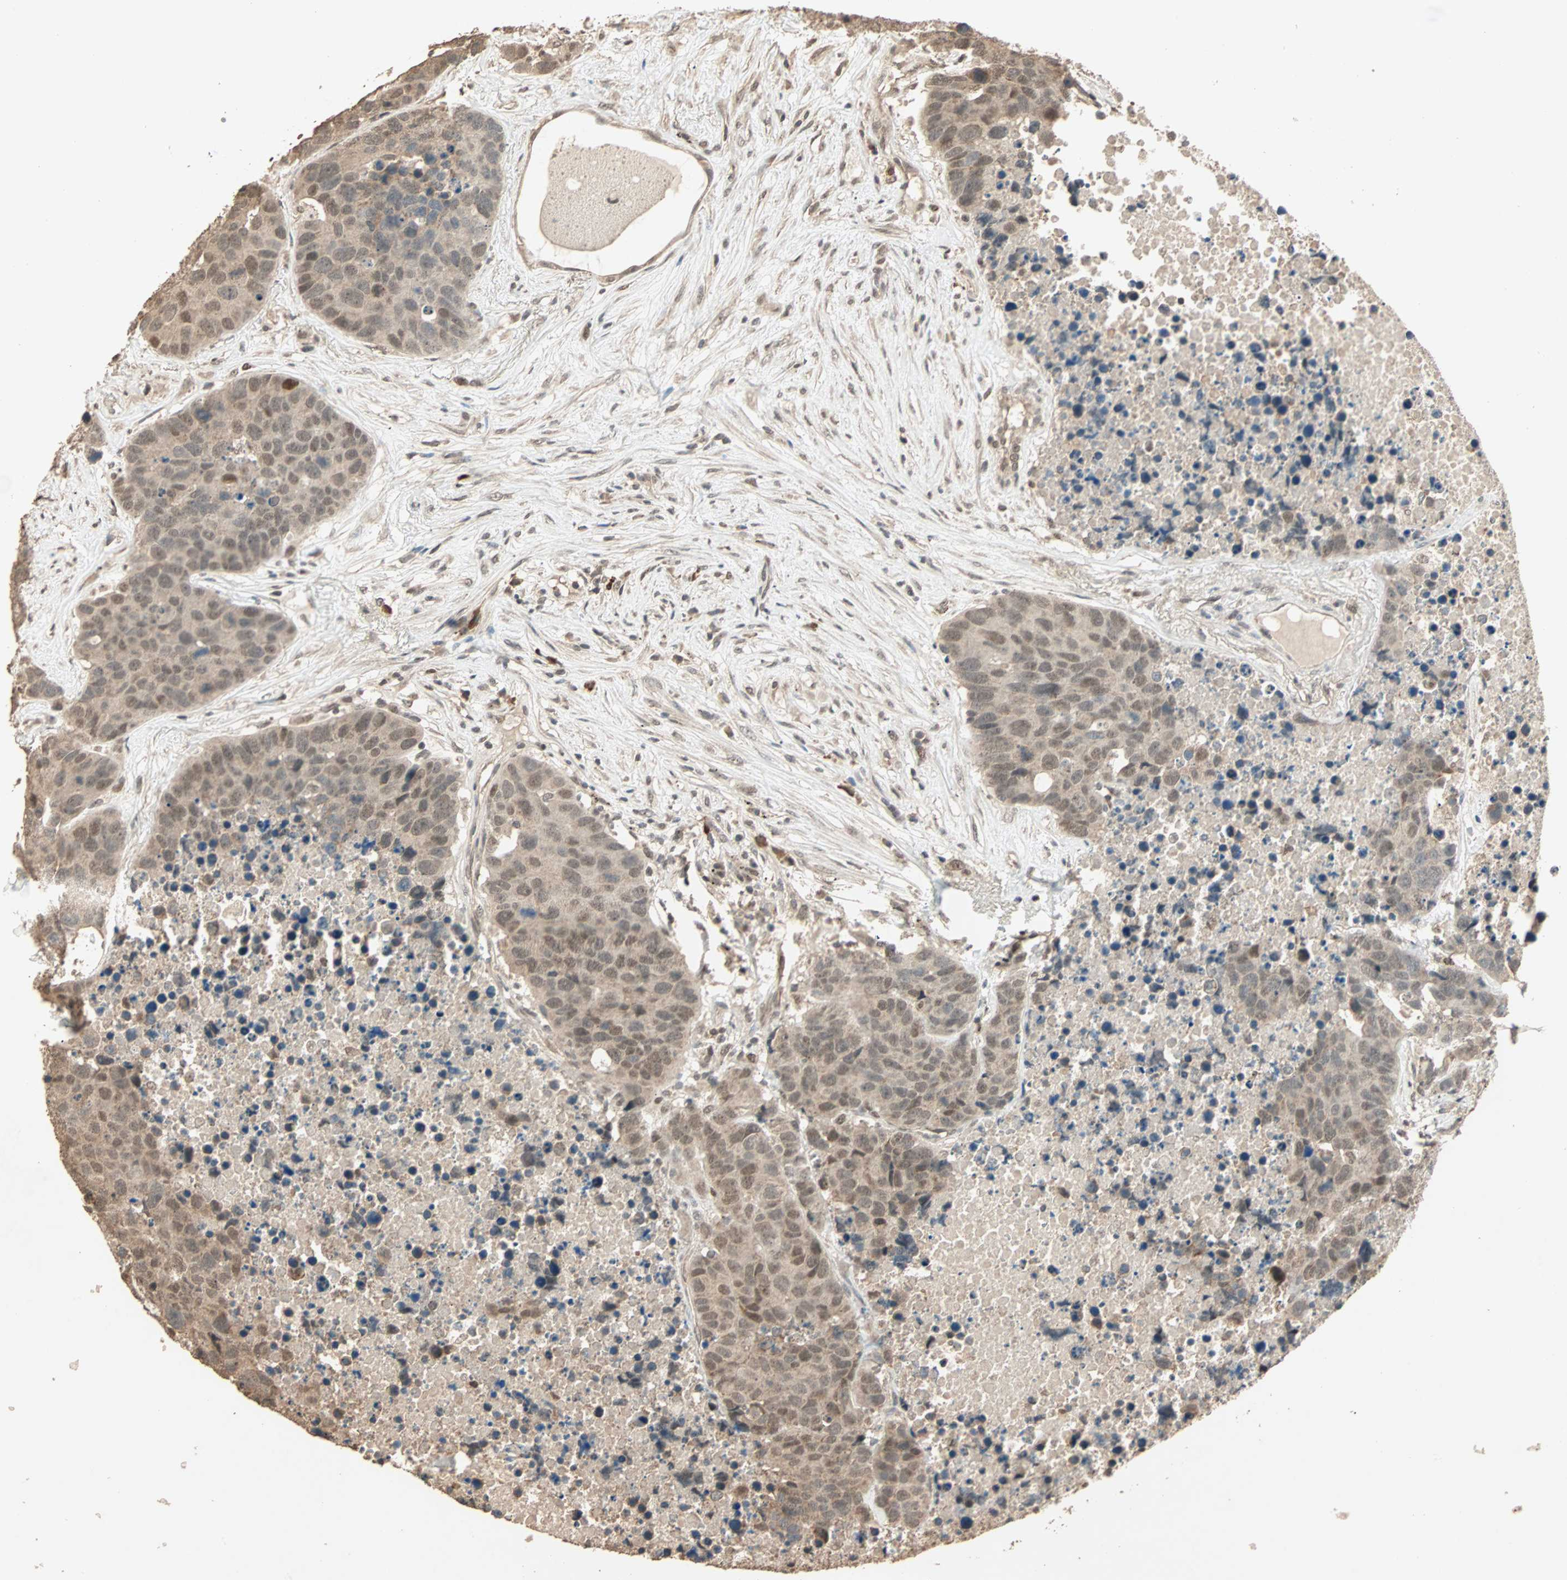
{"staining": {"intensity": "moderate", "quantity": ">75%", "location": "cytoplasmic/membranous,nuclear"}, "tissue": "carcinoid", "cell_type": "Tumor cells", "image_type": "cancer", "snomed": [{"axis": "morphology", "description": "Carcinoid, malignant, NOS"}, {"axis": "topography", "description": "Lung"}], "caption": "An immunohistochemistry photomicrograph of tumor tissue is shown. Protein staining in brown shows moderate cytoplasmic/membranous and nuclear positivity in carcinoid (malignant) within tumor cells. Using DAB (brown) and hematoxylin (blue) stains, captured at high magnification using brightfield microscopy.", "gene": "ZBTB33", "patient": {"sex": "male", "age": 60}}